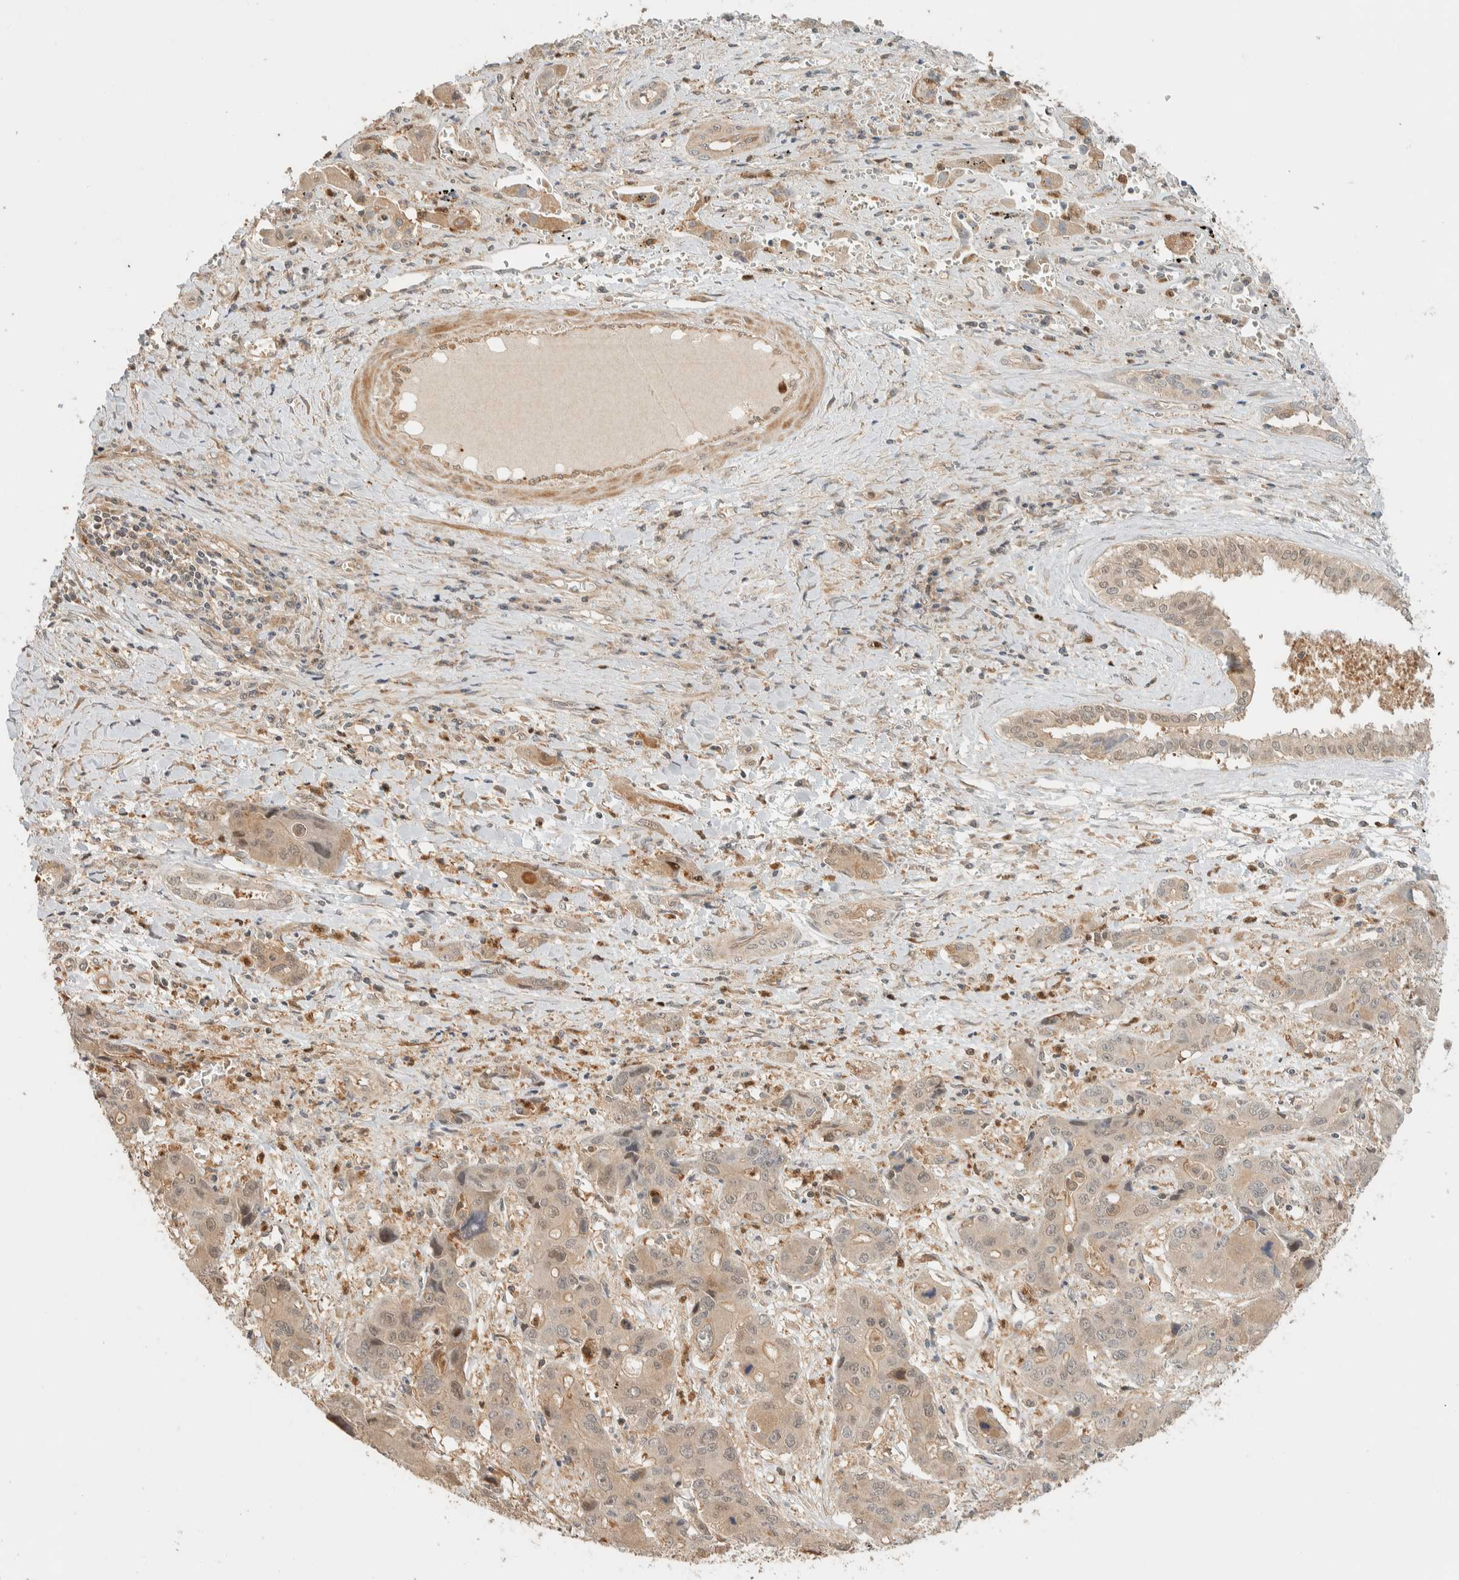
{"staining": {"intensity": "weak", "quantity": ">75%", "location": "cytoplasmic/membranous"}, "tissue": "liver cancer", "cell_type": "Tumor cells", "image_type": "cancer", "snomed": [{"axis": "morphology", "description": "Cholangiocarcinoma"}, {"axis": "topography", "description": "Liver"}], "caption": "A low amount of weak cytoplasmic/membranous staining is present in about >75% of tumor cells in liver cancer tissue.", "gene": "ADSS2", "patient": {"sex": "male", "age": 67}}